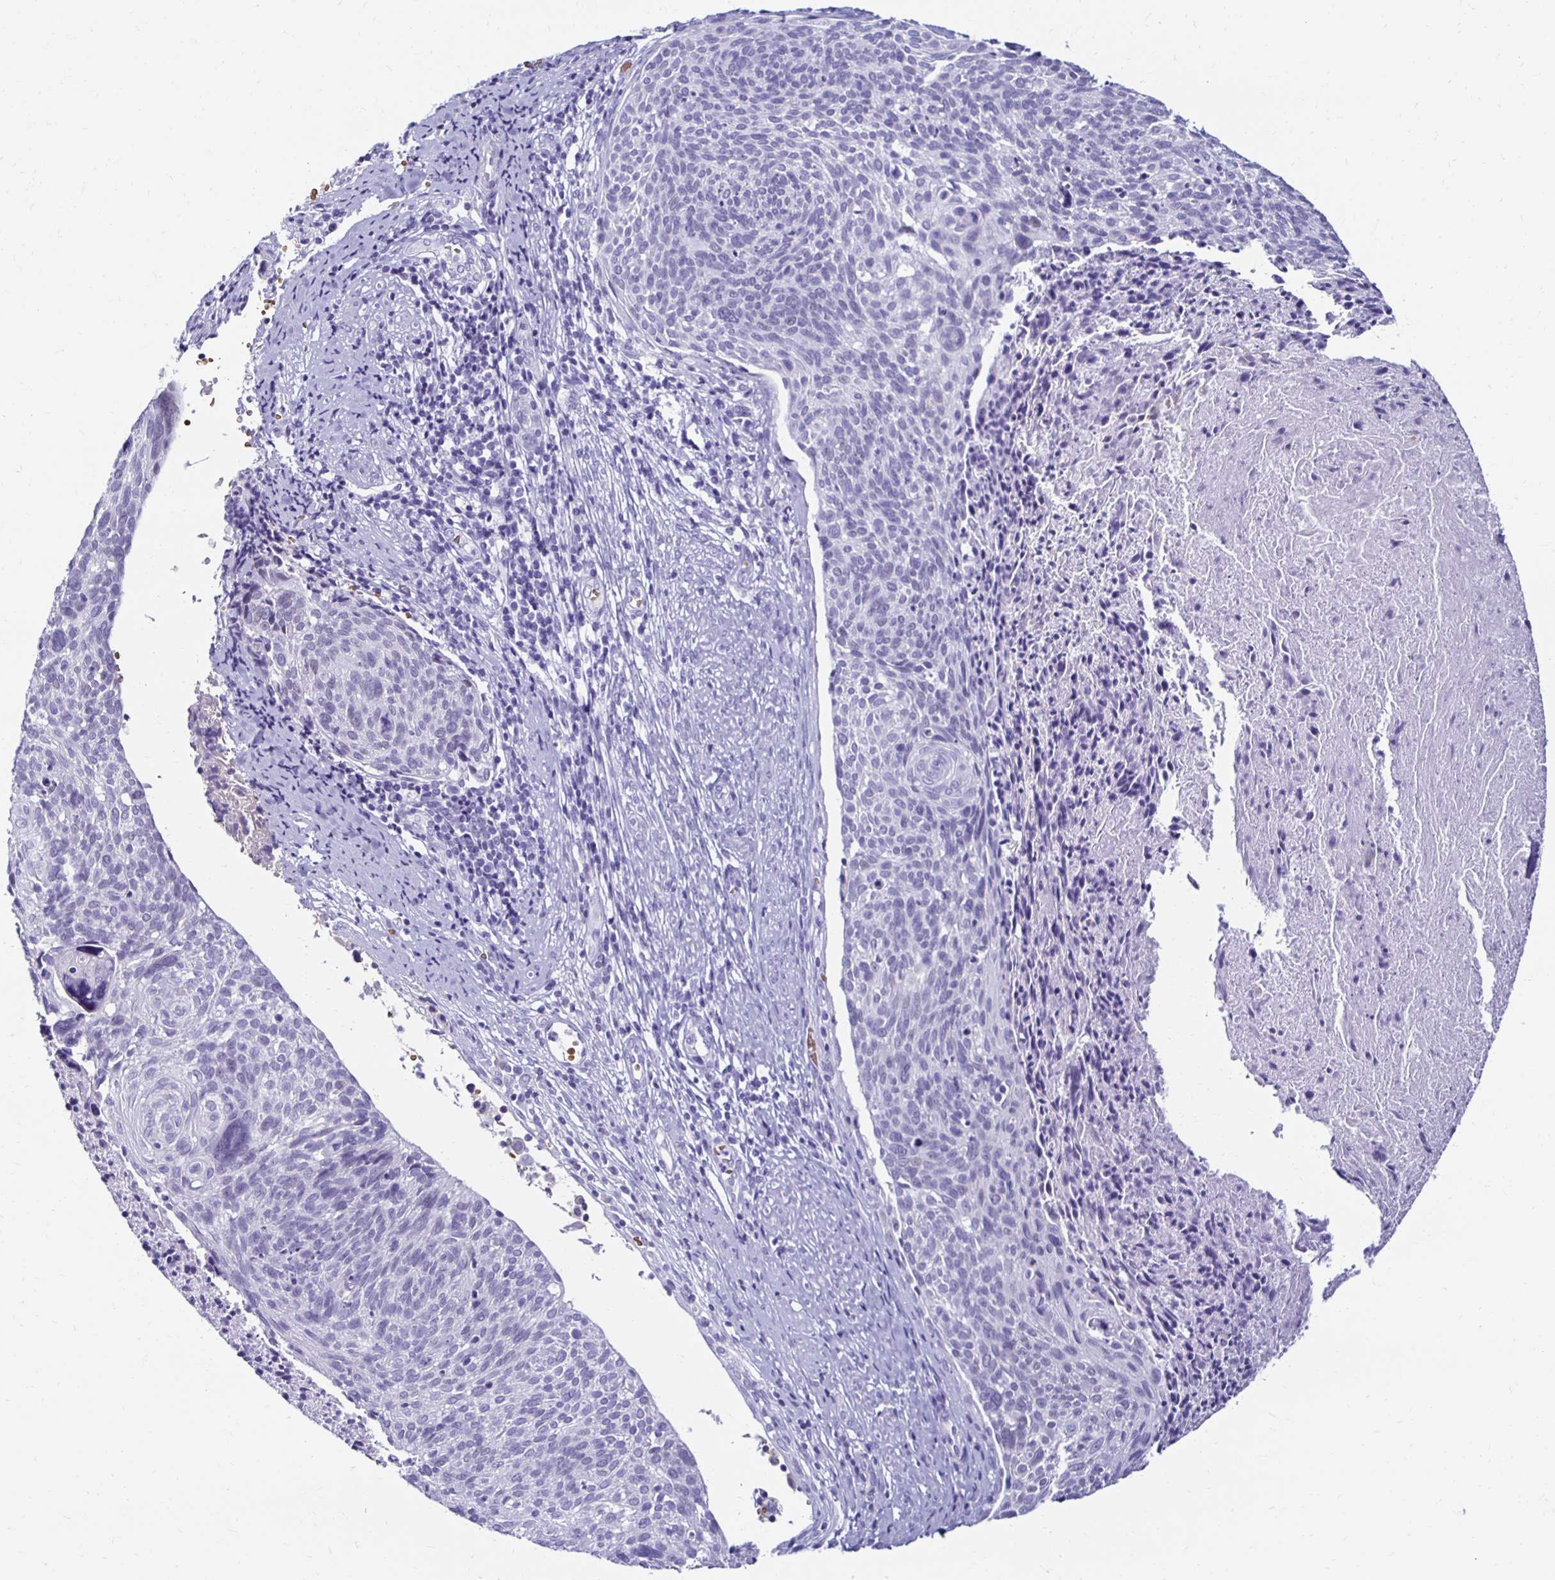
{"staining": {"intensity": "negative", "quantity": "none", "location": "none"}, "tissue": "cervical cancer", "cell_type": "Tumor cells", "image_type": "cancer", "snomed": [{"axis": "morphology", "description": "Squamous cell carcinoma, NOS"}, {"axis": "topography", "description": "Cervix"}], "caption": "The micrograph displays no significant expression in tumor cells of cervical cancer (squamous cell carcinoma). Brightfield microscopy of immunohistochemistry stained with DAB (3,3'-diaminobenzidine) (brown) and hematoxylin (blue), captured at high magnification.", "gene": "RHBDL3", "patient": {"sex": "female", "age": 49}}